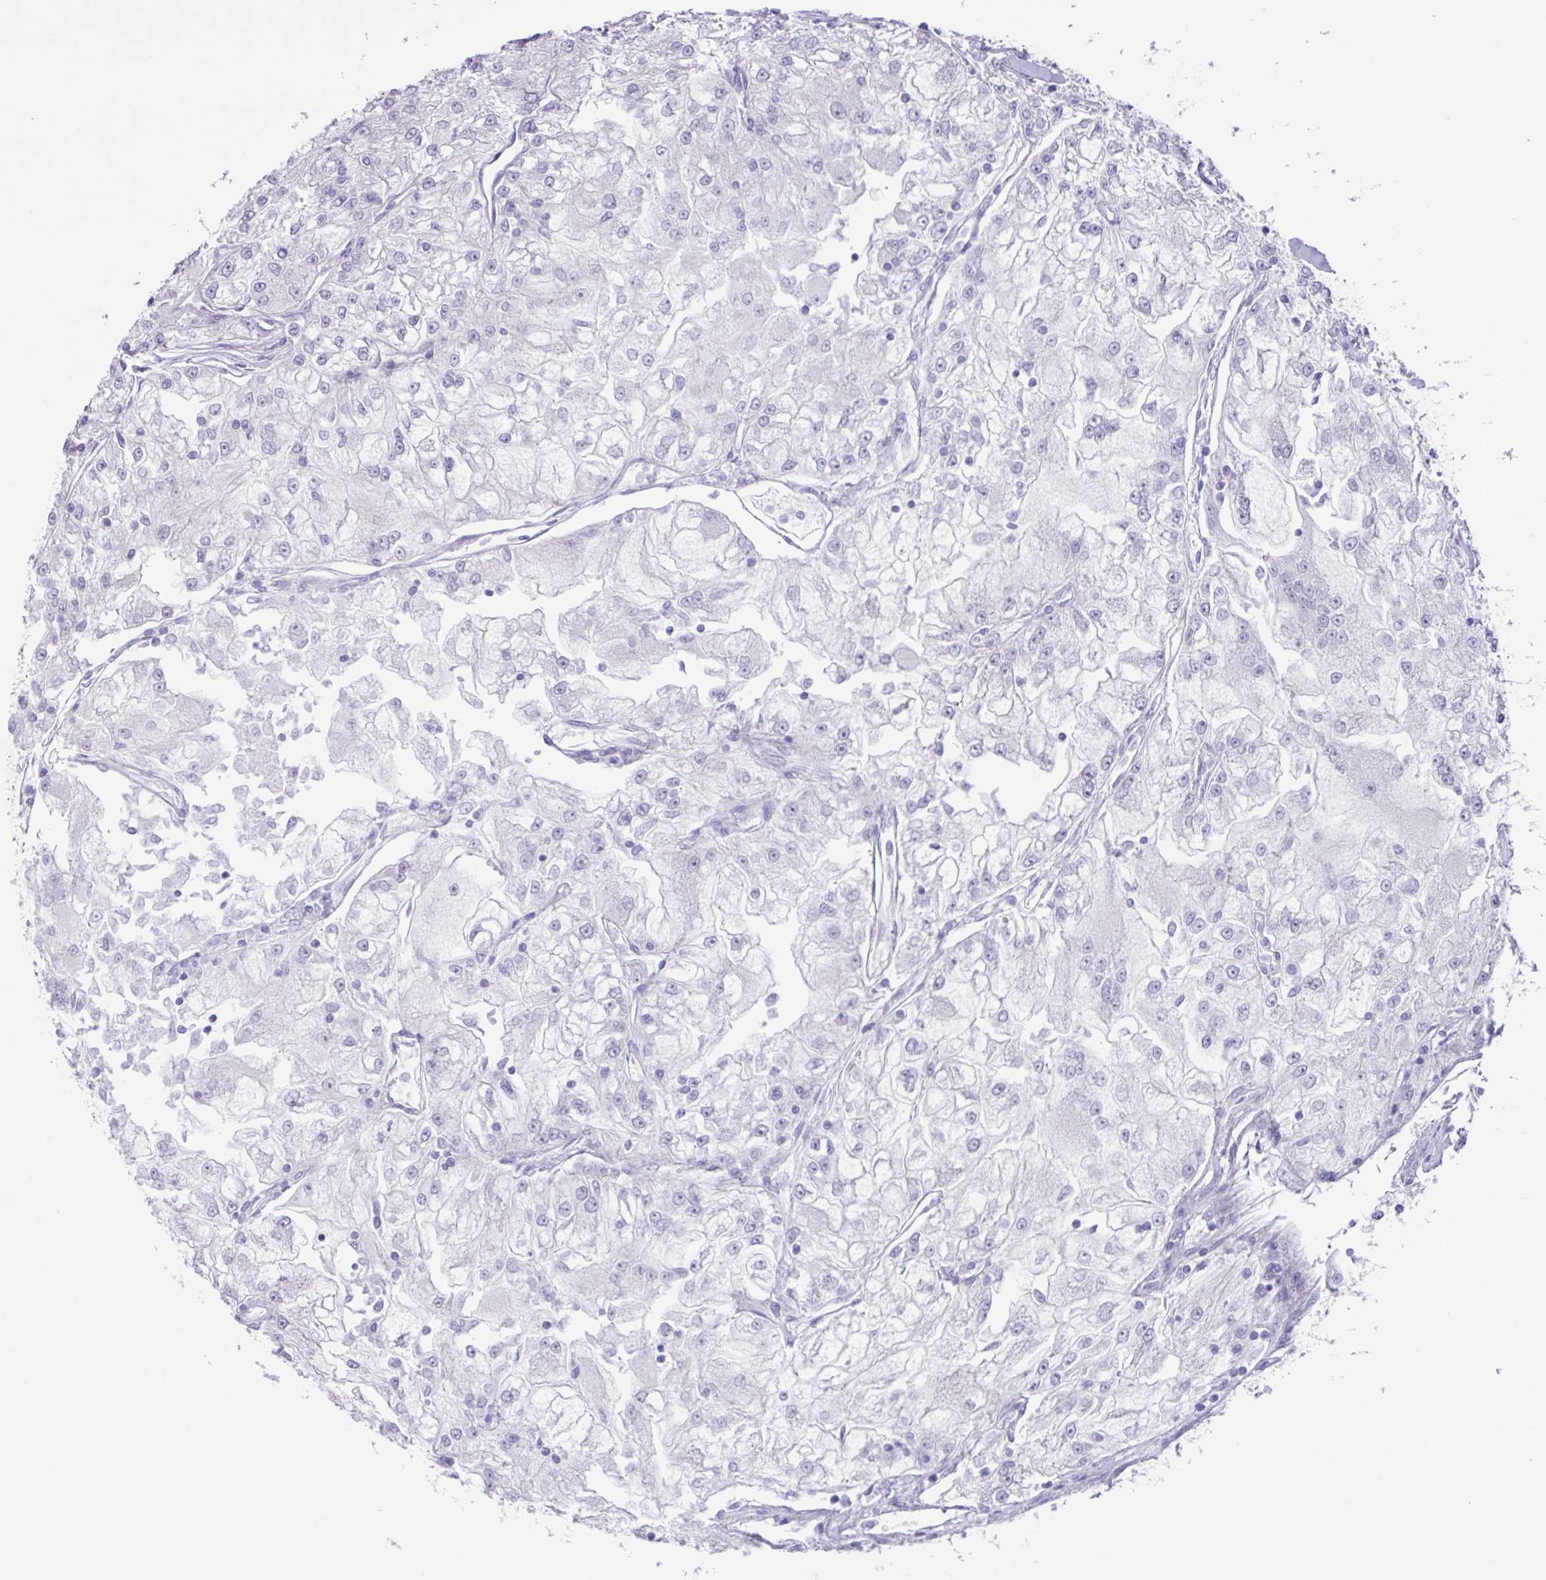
{"staining": {"intensity": "negative", "quantity": "none", "location": "none"}, "tissue": "renal cancer", "cell_type": "Tumor cells", "image_type": "cancer", "snomed": [{"axis": "morphology", "description": "Adenocarcinoma, NOS"}, {"axis": "topography", "description": "Kidney"}], "caption": "Tumor cells show no significant protein positivity in renal adenocarcinoma. (DAB immunohistochemistry, high magnification).", "gene": "OTULIN", "patient": {"sex": "female", "age": 72}}